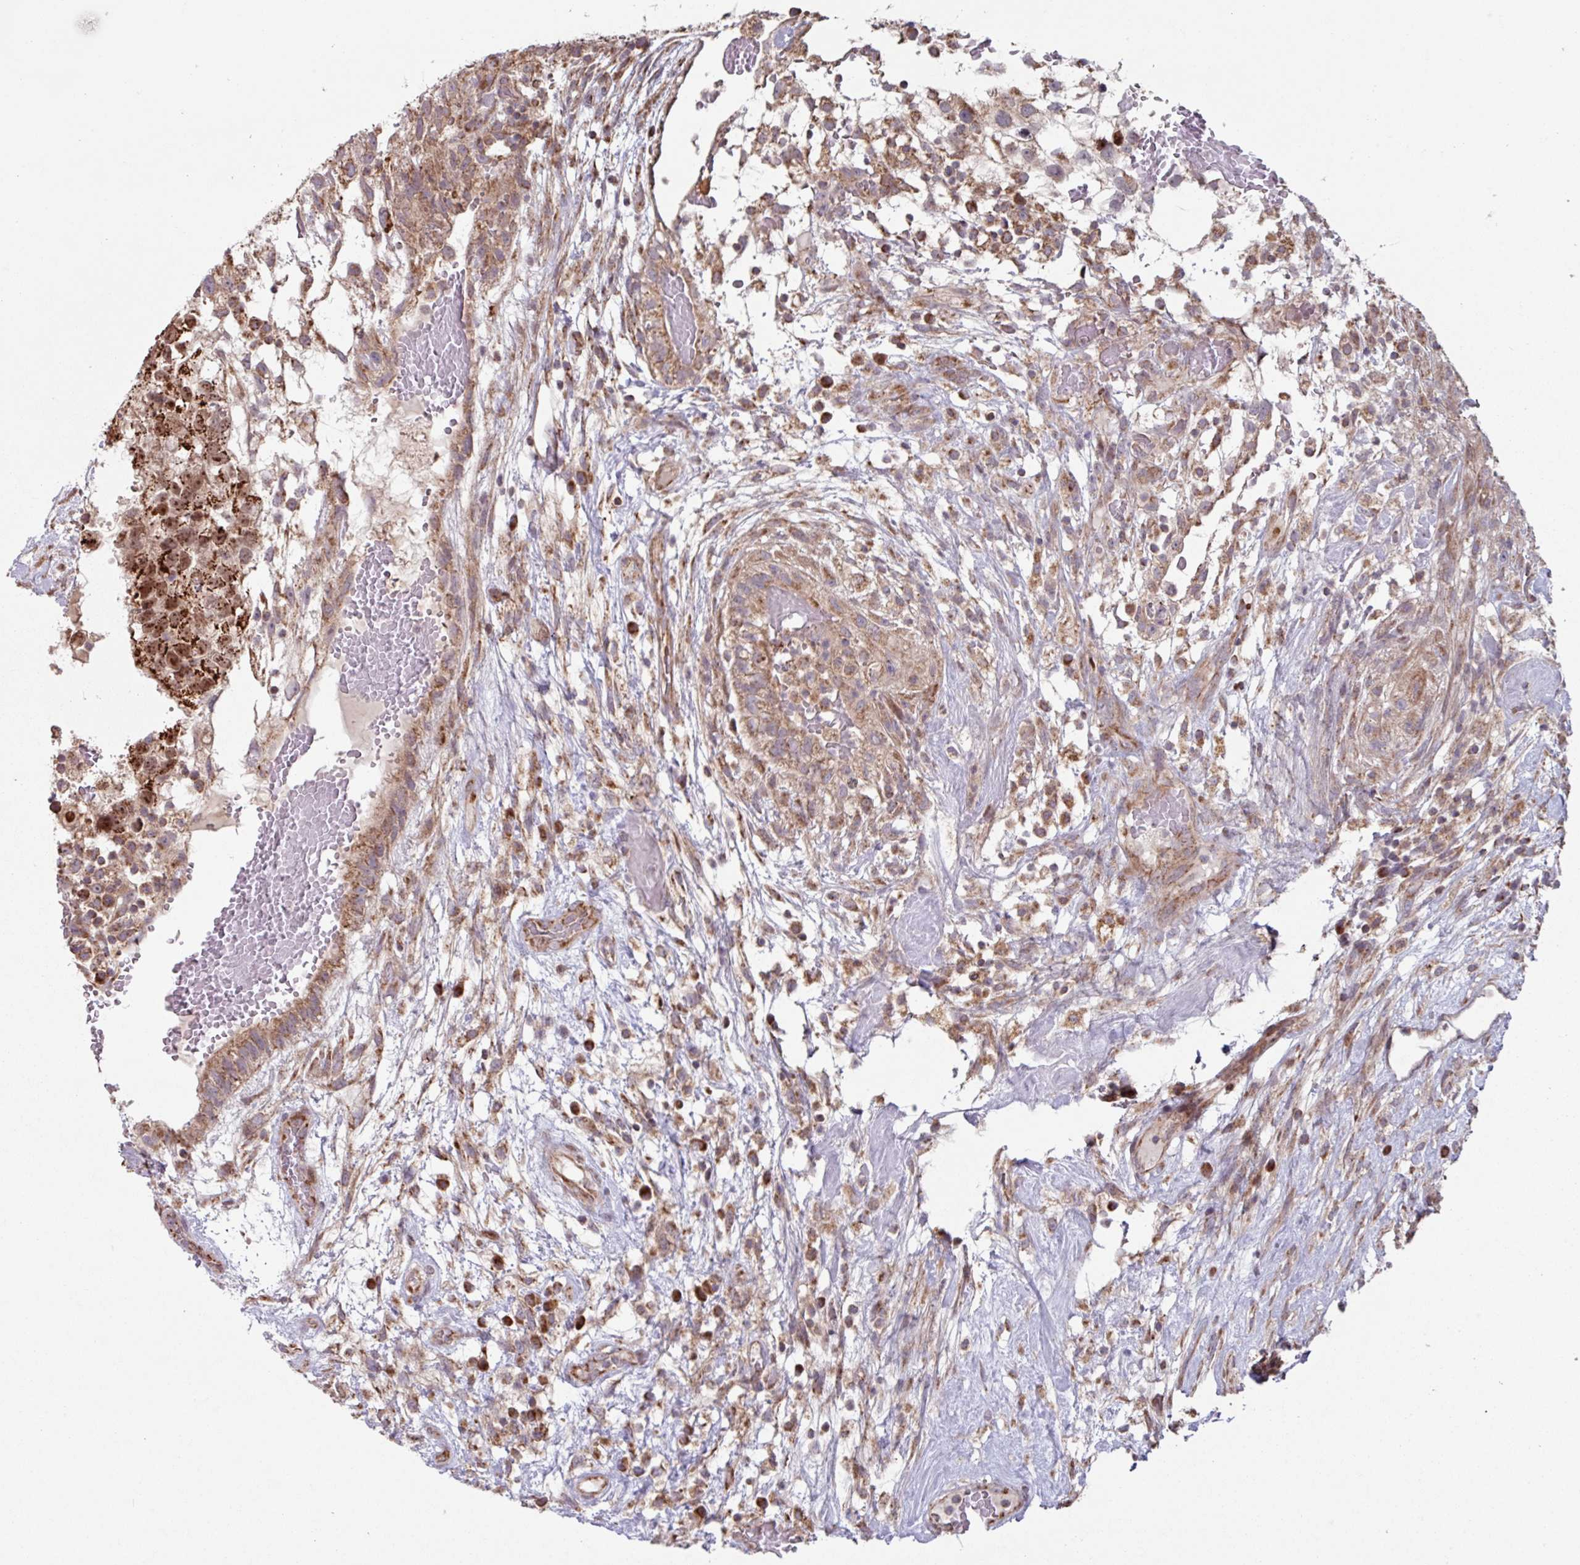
{"staining": {"intensity": "strong", "quantity": ">75%", "location": "cytoplasmic/membranous"}, "tissue": "testis cancer", "cell_type": "Tumor cells", "image_type": "cancer", "snomed": [{"axis": "morphology", "description": "Normal tissue, NOS"}, {"axis": "morphology", "description": "Carcinoma, Embryonal, NOS"}, {"axis": "topography", "description": "Testis"}], "caption": "Embryonal carcinoma (testis) stained for a protein (brown) shows strong cytoplasmic/membranous positive staining in about >75% of tumor cells.", "gene": "COX7C", "patient": {"sex": "male", "age": 32}}